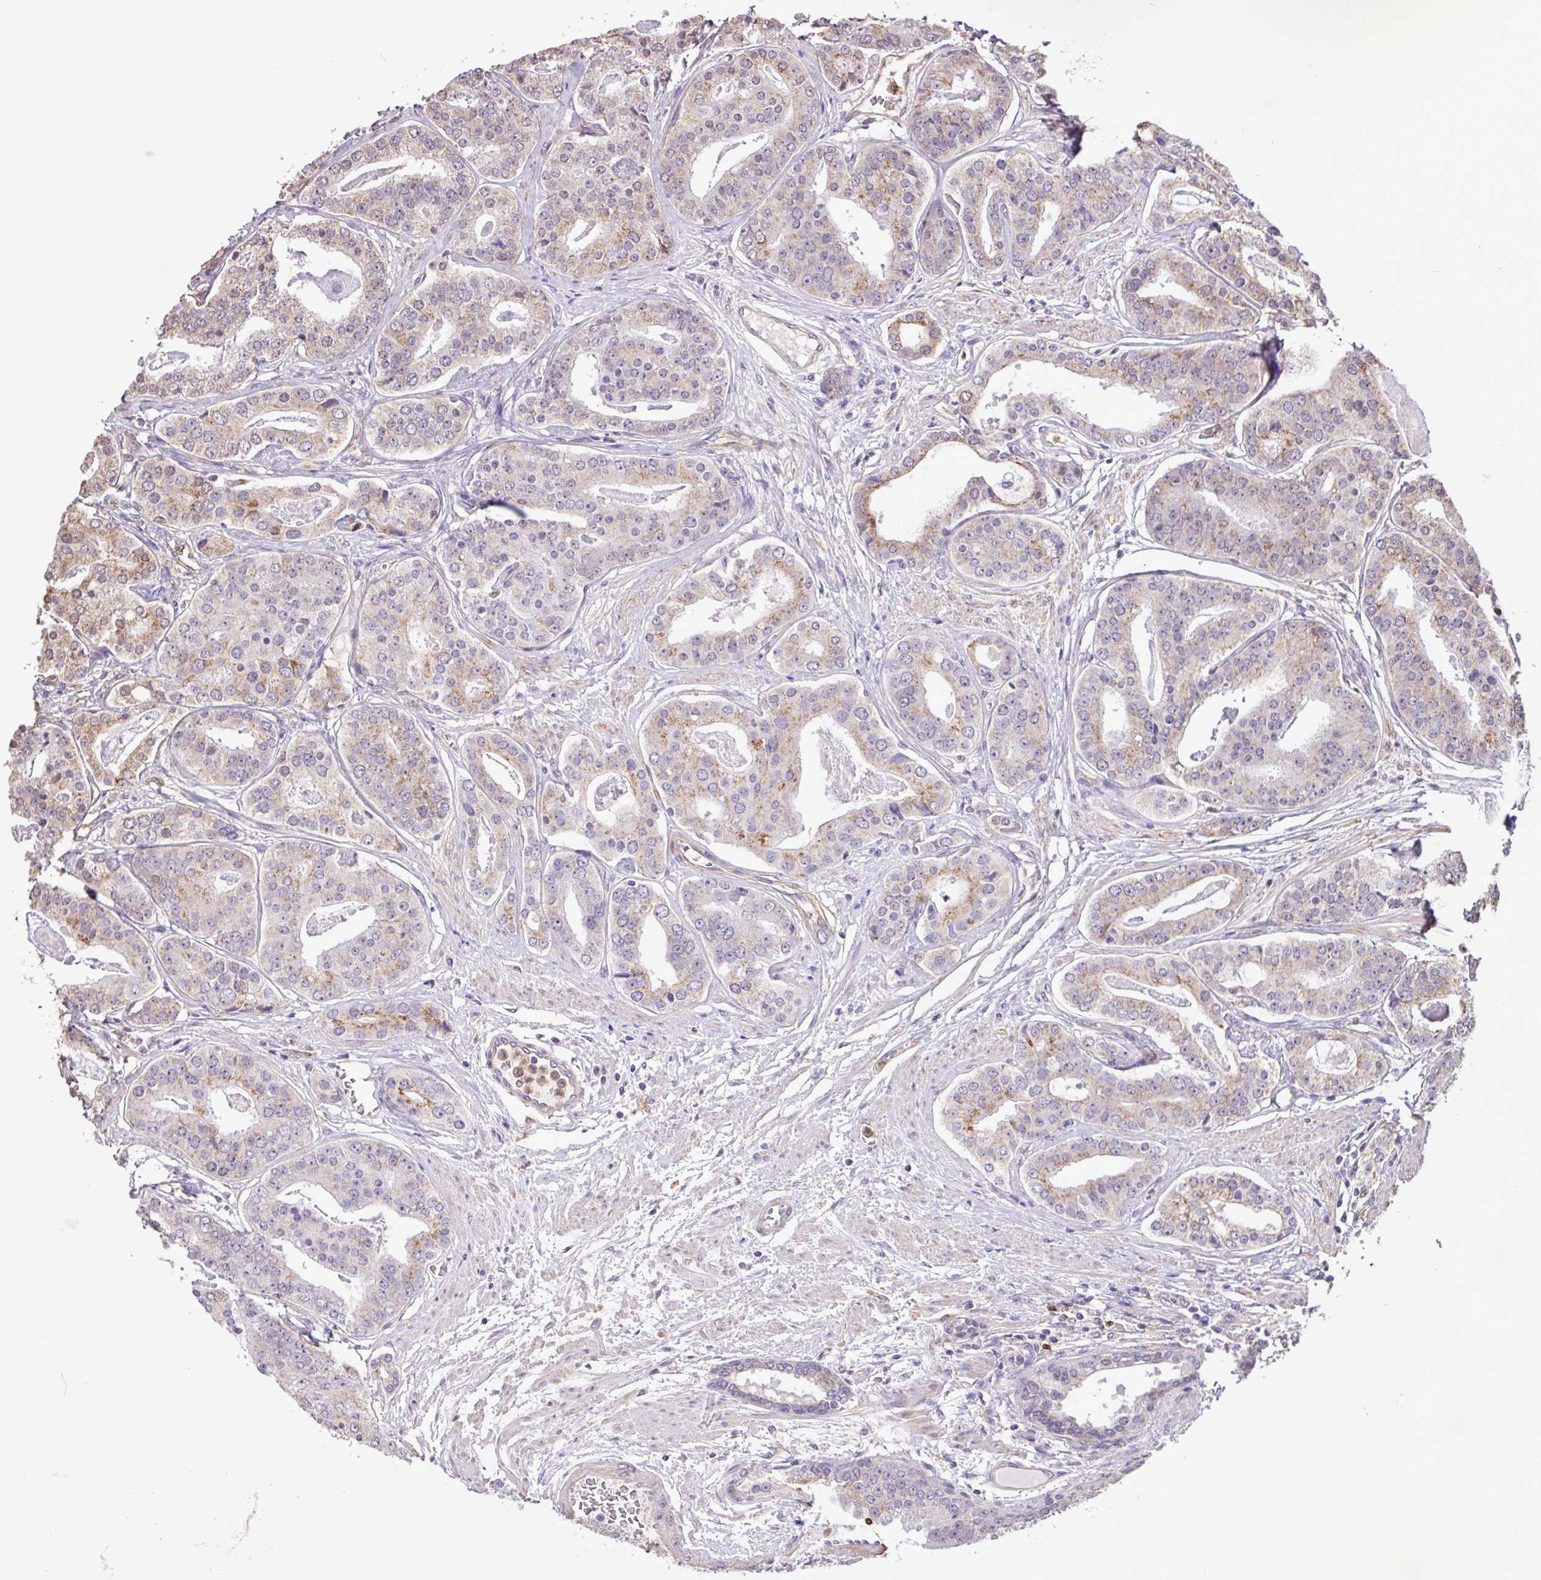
{"staining": {"intensity": "moderate", "quantity": "25%-75%", "location": "cytoplasmic/membranous"}, "tissue": "prostate cancer", "cell_type": "Tumor cells", "image_type": "cancer", "snomed": [{"axis": "morphology", "description": "Adenocarcinoma, High grade"}, {"axis": "topography", "description": "Prostate"}], "caption": "High-power microscopy captured an IHC image of prostate cancer, revealing moderate cytoplasmic/membranous staining in about 25%-75% of tumor cells.", "gene": "CHST11", "patient": {"sex": "male", "age": 71}}